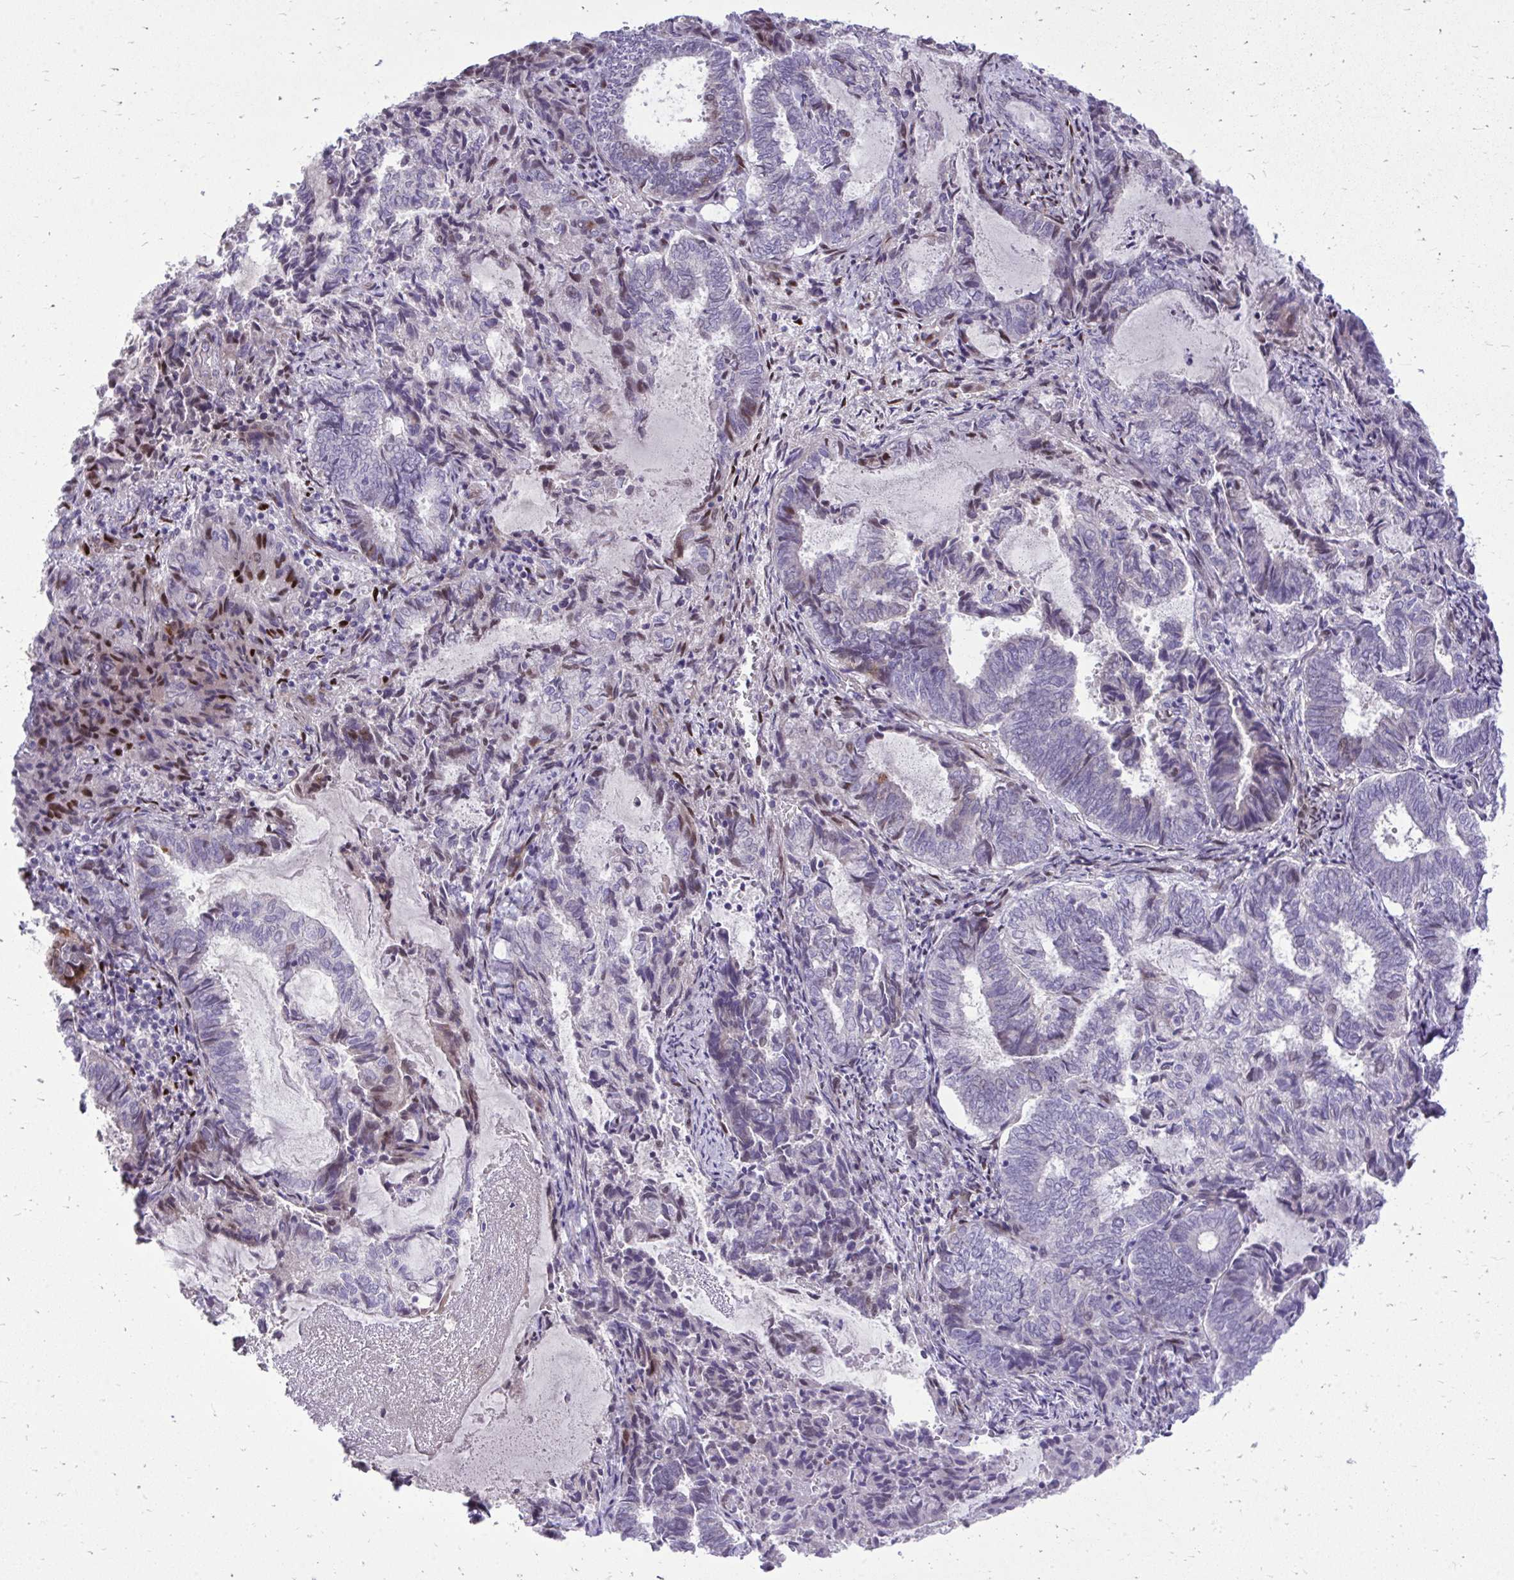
{"staining": {"intensity": "negative", "quantity": "none", "location": "none"}, "tissue": "endometrial cancer", "cell_type": "Tumor cells", "image_type": "cancer", "snomed": [{"axis": "morphology", "description": "Adenocarcinoma, NOS"}, {"axis": "topography", "description": "Endometrium"}], "caption": "This is a histopathology image of immunohistochemistry (IHC) staining of endometrial cancer (adenocarcinoma), which shows no staining in tumor cells. Nuclei are stained in blue.", "gene": "DLX4", "patient": {"sex": "female", "age": 80}}